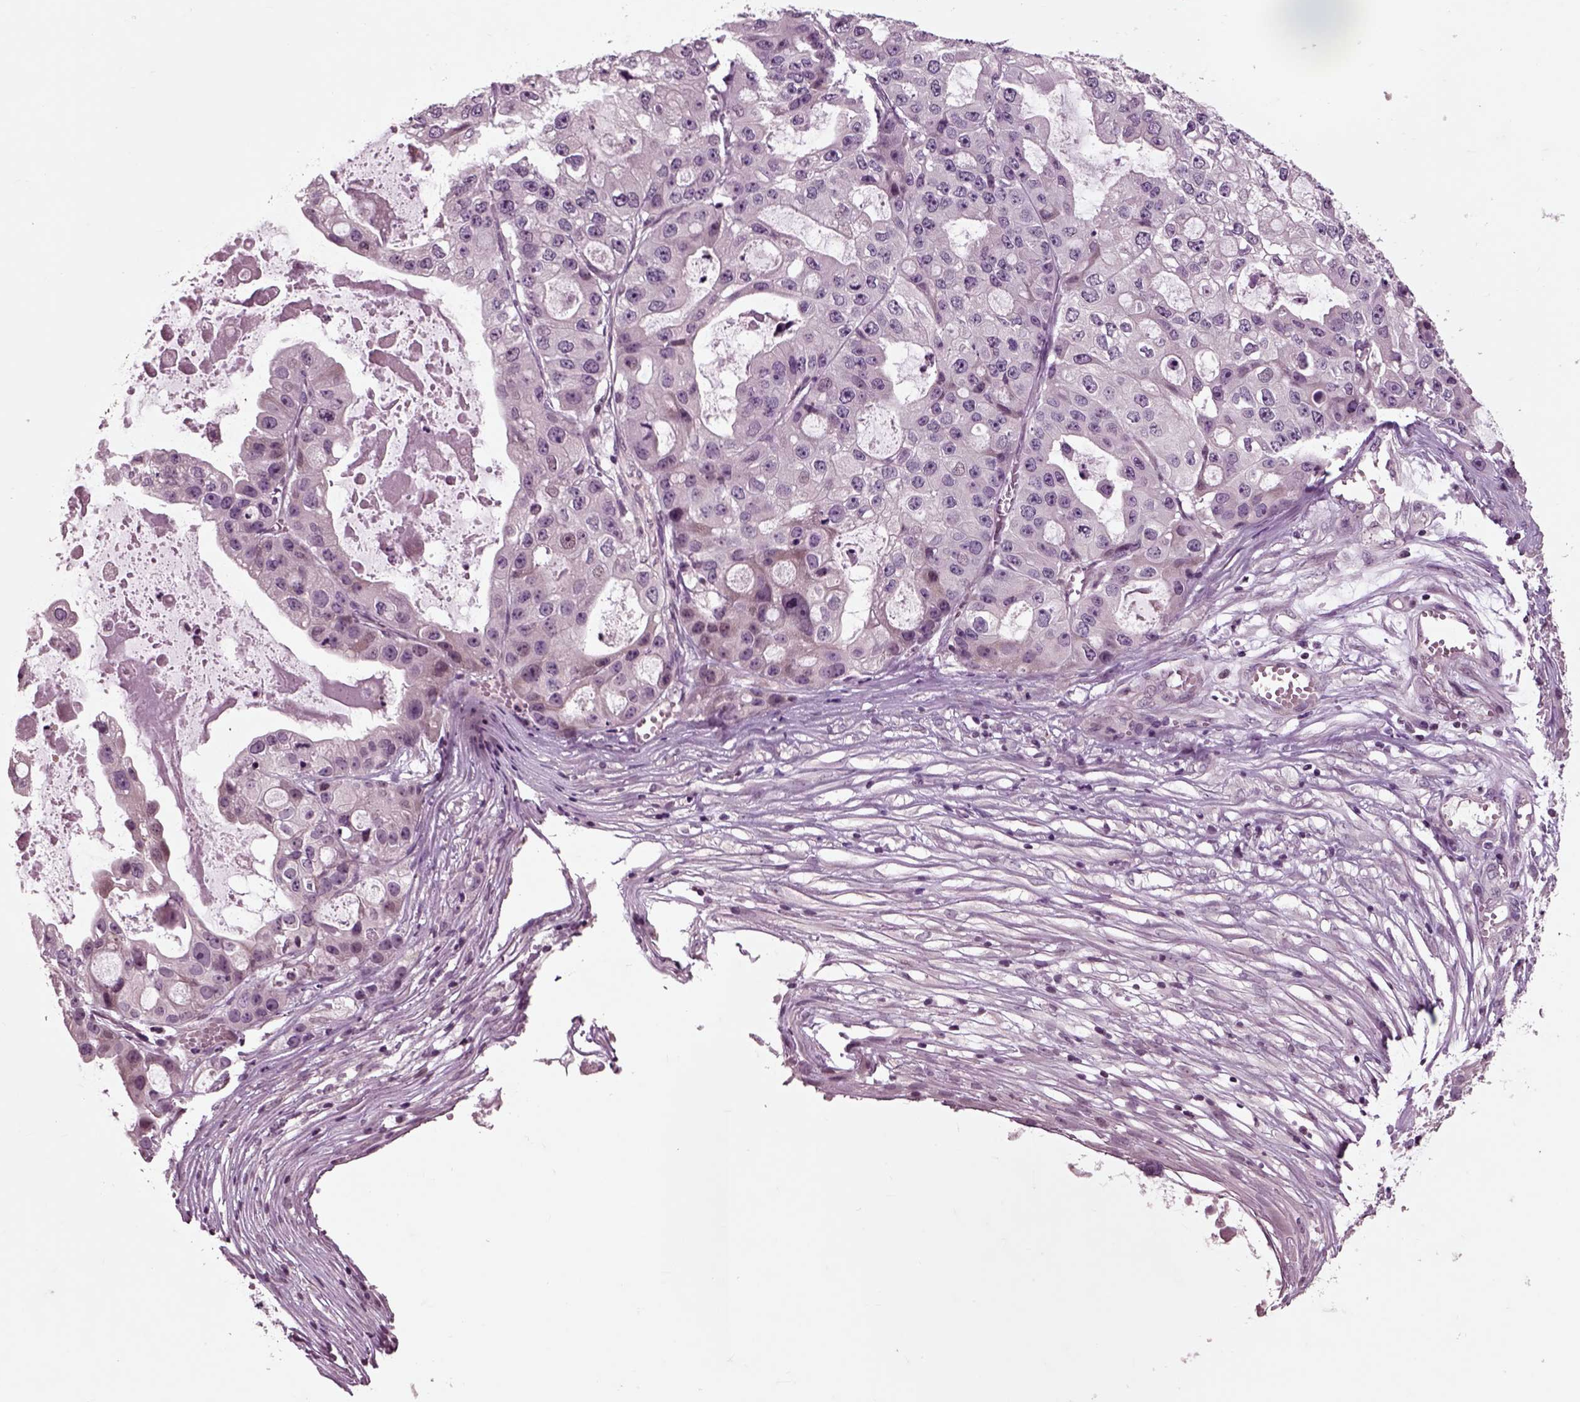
{"staining": {"intensity": "negative", "quantity": "none", "location": "none"}, "tissue": "ovarian cancer", "cell_type": "Tumor cells", "image_type": "cancer", "snomed": [{"axis": "morphology", "description": "Cystadenocarcinoma, serous, NOS"}, {"axis": "topography", "description": "Ovary"}], "caption": "Human ovarian cancer stained for a protein using immunohistochemistry shows no staining in tumor cells.", "gene": "CHGB", "patient": {"sex": "female", "age": 56}}